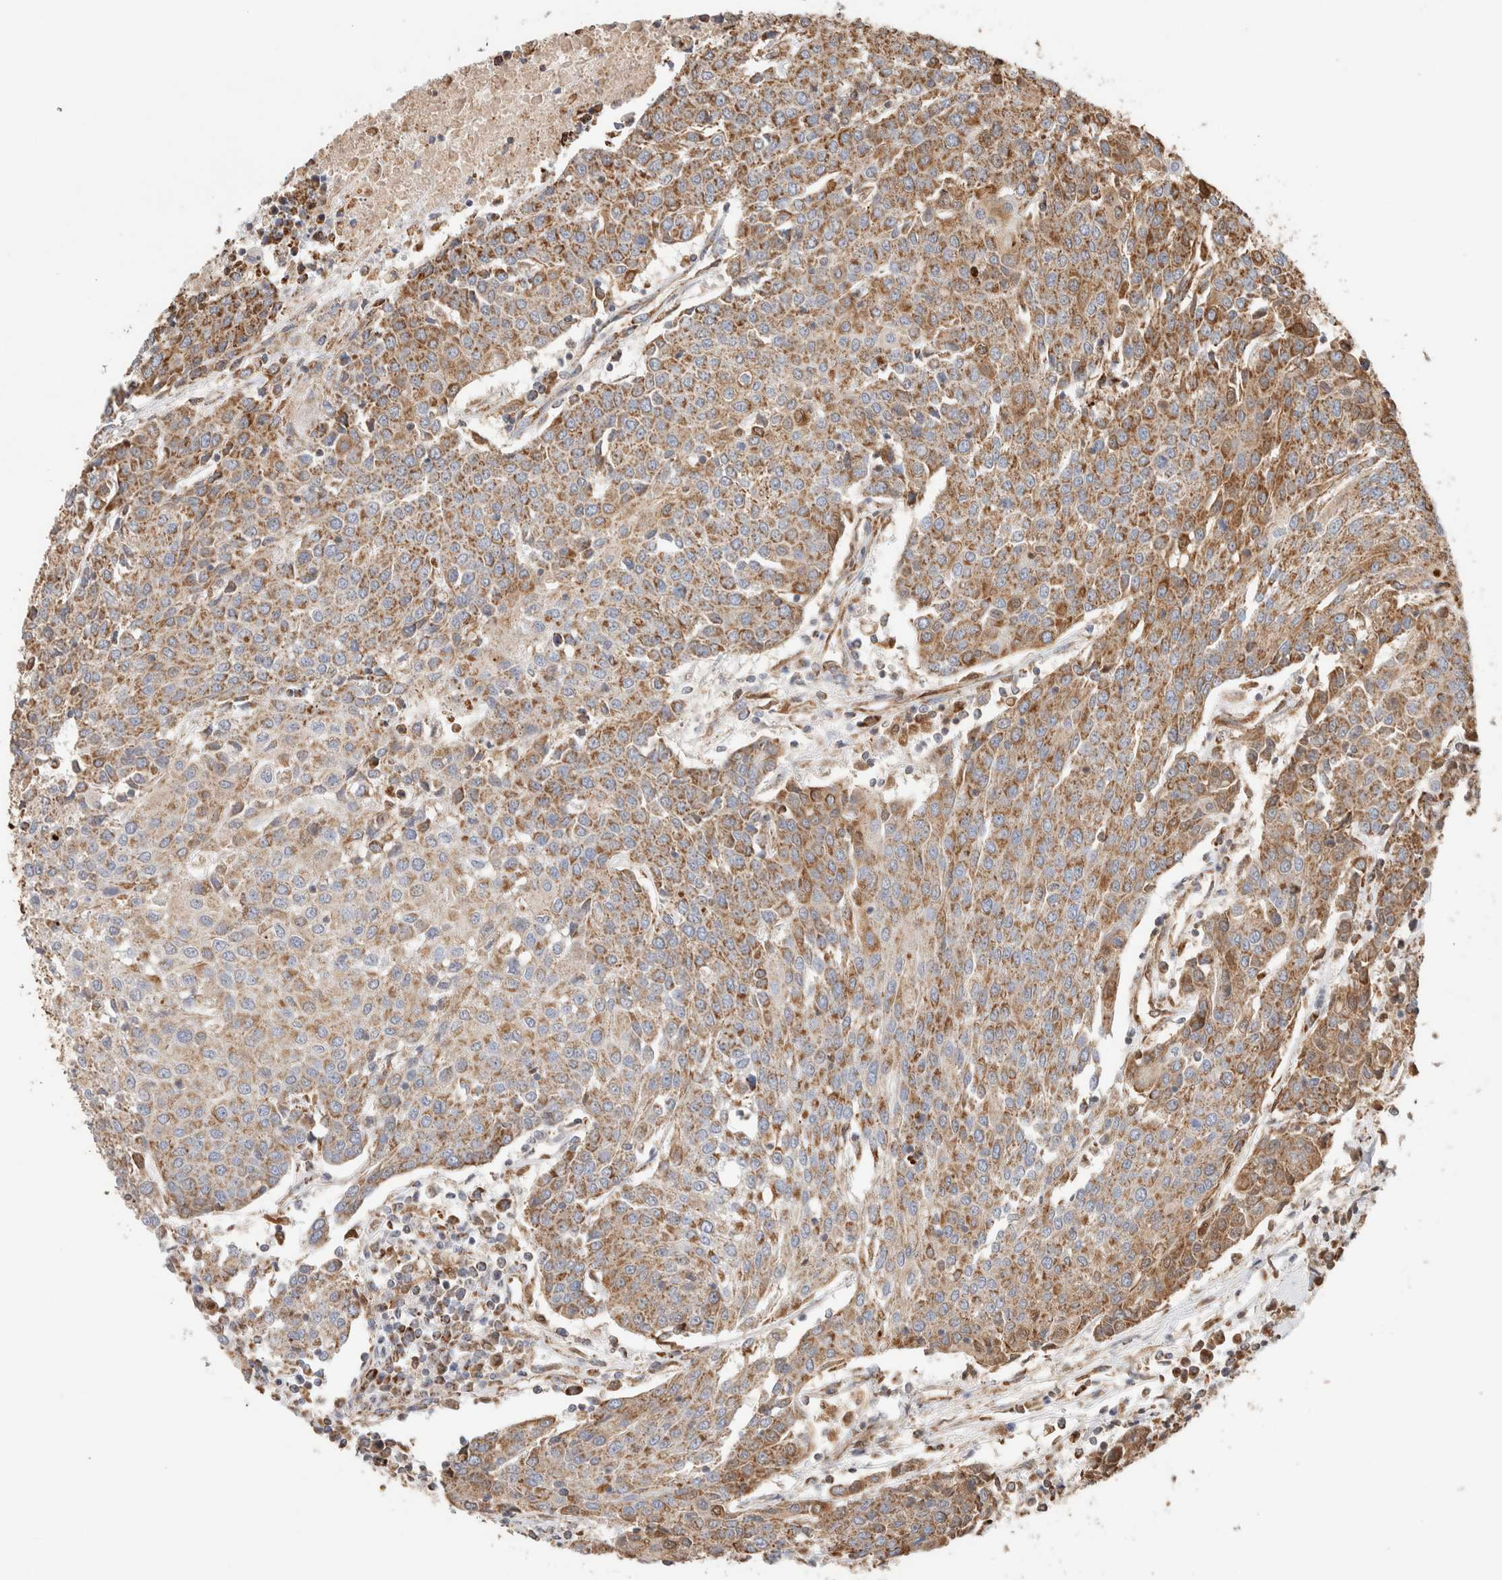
{"staining": {"intensity": "moderate", "quantity": ">75%", "location": "cytoplasmic/membranous"}, "tissue": "urothelial cancer", "cell_type": "Tumor cells", "image_type": "cancer", "snomed": [{"axis": "morphology", "description": "Urothelial carcinoma, High grade"}, {"axis": "topography", "description": "Urinary bladder"}], "caption": "Brown immunohistochemical staining in human urothelial cancer shows moderate cytoplasmic/membranous positivity in about >75% of tumor cells.", "gene": "C1QBP", "patient": {"sex": "female", "age": 85}}